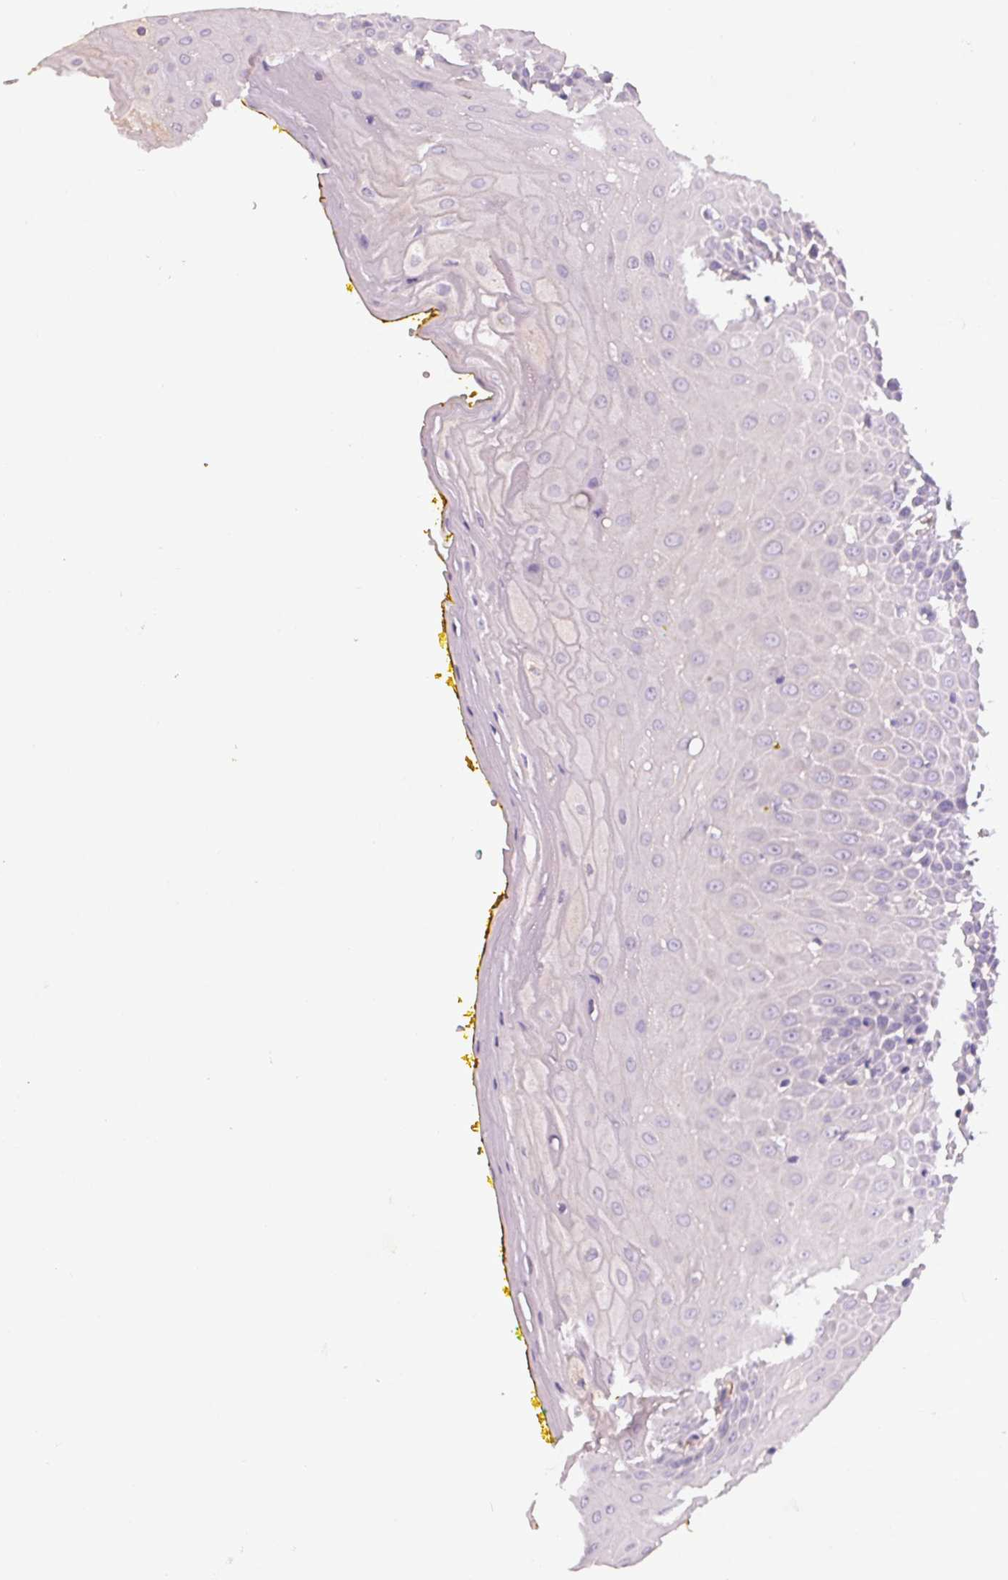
{"staining": {"intensity": "negative", "quantity": "none", "location": "none"}, "tissue": "oral mucosa", "cell_type": "Squamous epithelial cells", "image_type": "normal", "snomed": [{"axis": "morphology", "description": "Normal tissue, NOS"}, {"axis": "morphology", "description": "Squamous cell carcinoma, NOS"}, {"axis": "topography", "description": "Oral tissue"}, {"axis": "topography", "description": "Head-Neck"}], "caption": "This image is of normal oral mucosa stained with immunohistochemistry (IHC) to label a protein in brown with the nuclei are counter-stained blue. There is no staining in squamous epithelial cells. Nuclei are stained in blue.", "gene": "APOC4", "patient": {"sex": "female", "age": 70}}